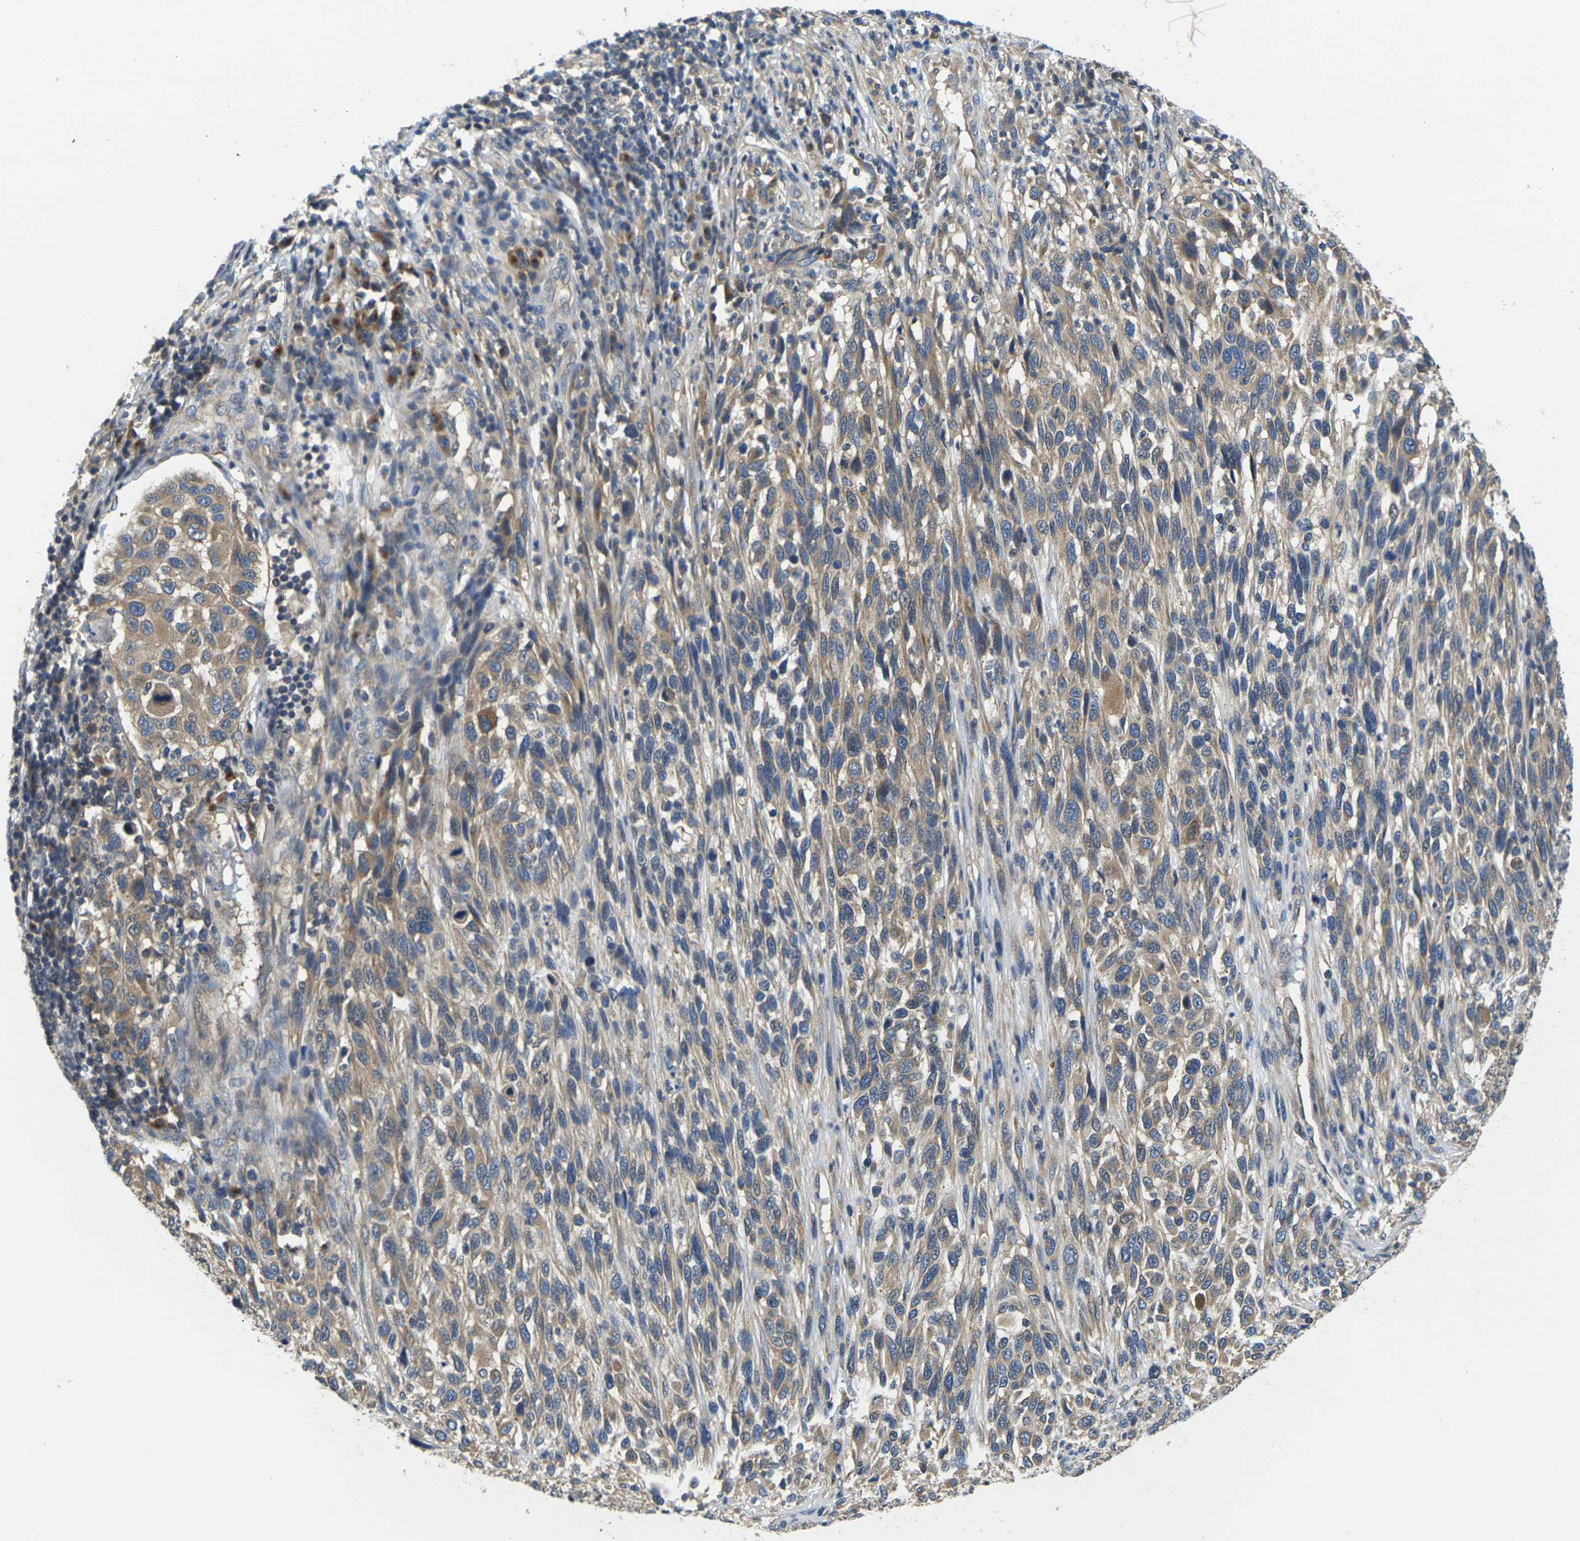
{"staining": {"intensity": "moderate", "quantity": "<25%", "location": "cytoplasmic/membranous"}, "tissue": "melanoma", "cell_type": "Tumor cells", "image_type": "cancer", "snomed": [{"axis": "morphology", "description": "Malignant melanoma, Metastatic site"}, {"axis": "topography", "description": "Lymph node"}], "caption": "Malignant melanoma (metastatic site) tissue reveals moderate cytoplasmic/membranous positivity in approximately <25% of tumor cells (DAB (3,3'-diaminobenzidine) IHC, brown staining for protein, blue staining for nuclei).", "gene": "TMCC2", "patient": {"sex": "male", "age": 61}}